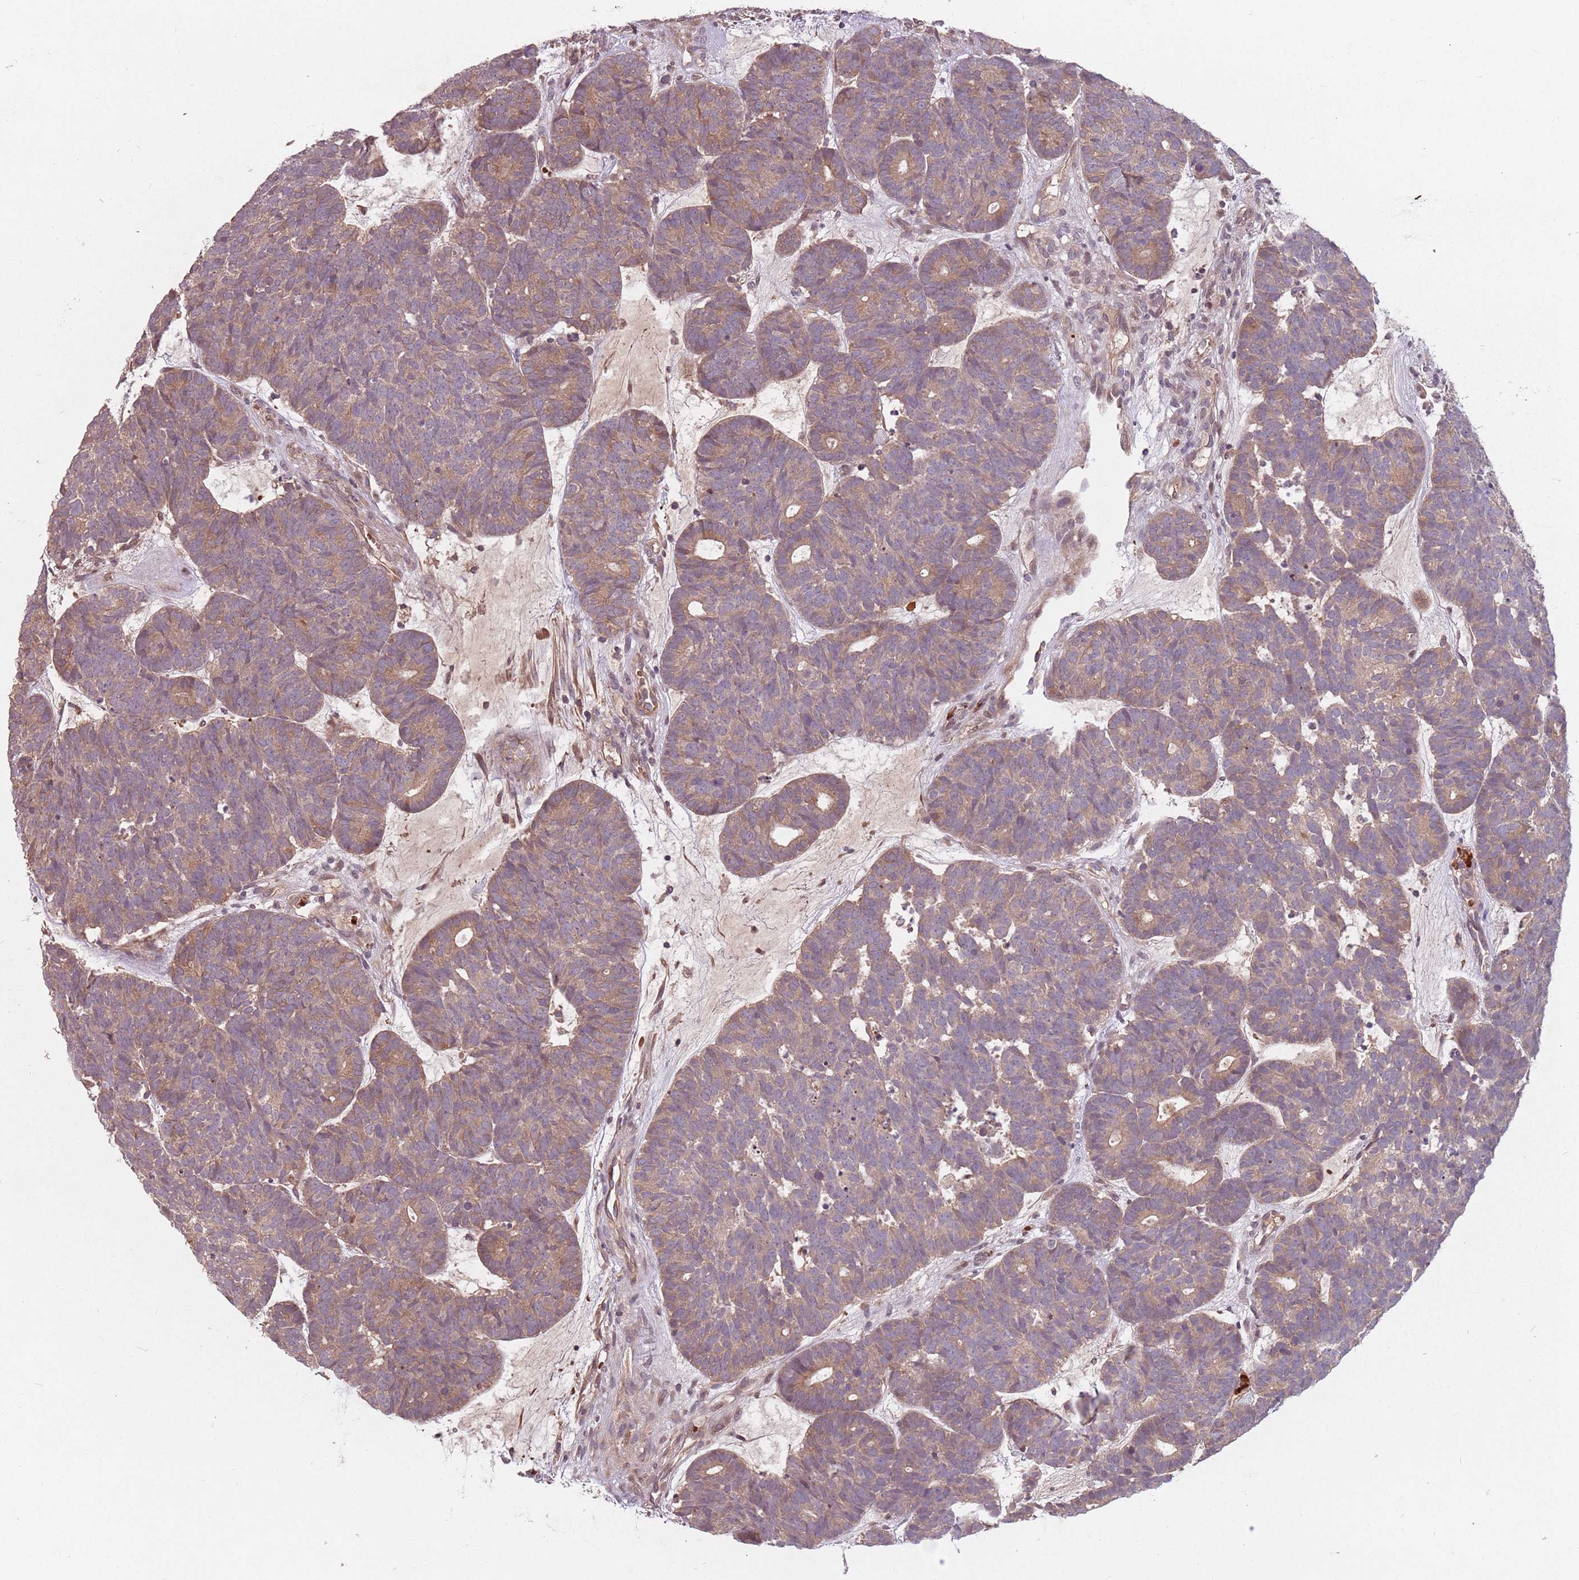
{"staining": {"intensity": "weak", "quantity": ">75%", "location": "cytoplasmic/membranous"}, "tissue": "head and neck cancer", "cell_type": "Tumor cells", "image_type": "cancer", "snomed": [{"axis": "morphology", "description": "Adenocarcinoma, NOS"}, {"axis": "topography", "description": "Head-Neck"}], "caption": "A low amount of weak cytoplasmic/membranous staining is present in about >75% of tumor cells in head and neck cancer tissue. (DAB (3,3'-diaminobenzidine) IHC with brightfield microscopy, high magnification).", "gene": "GPR180", "patient": {"sex": "female", "age": 81}}